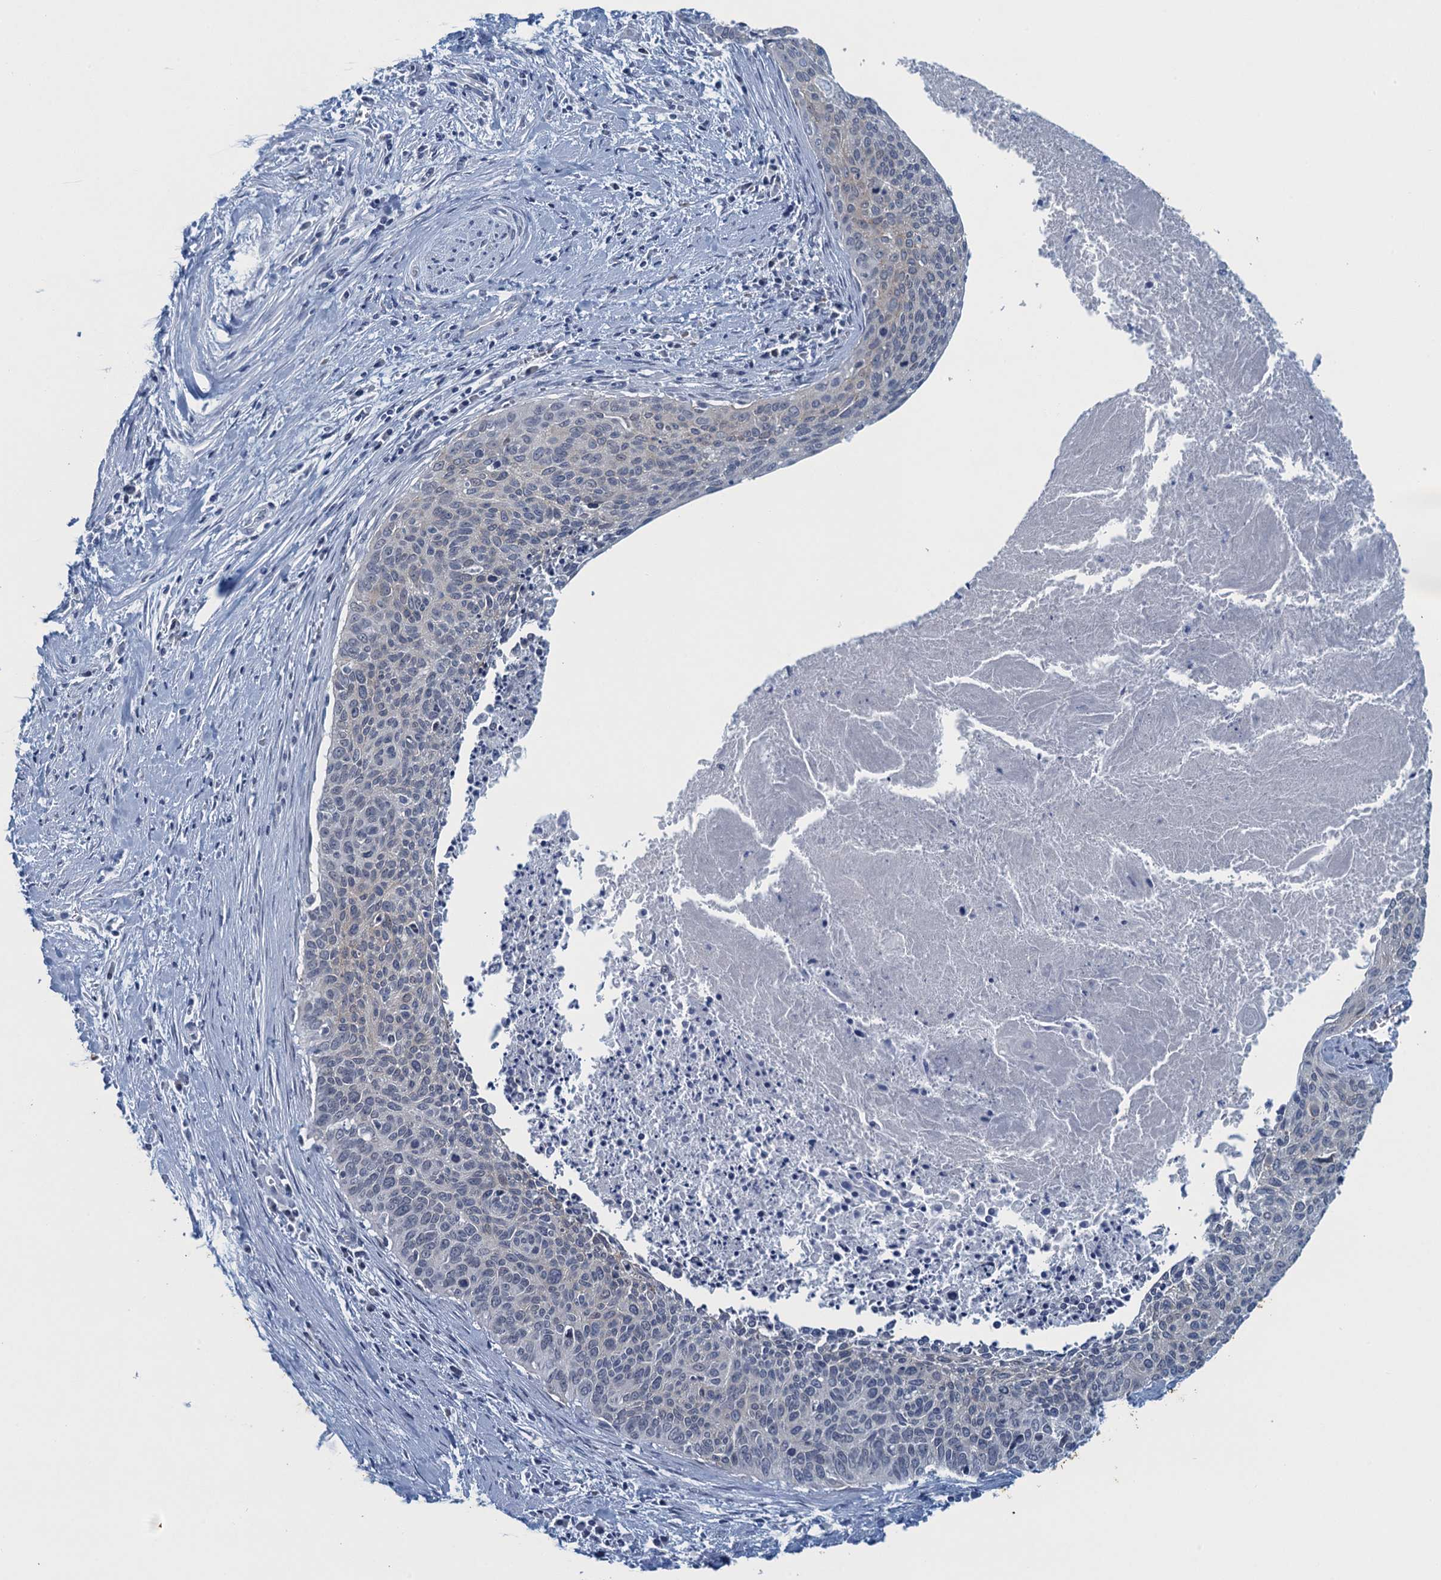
{"staining": {"intensity": "negative", "quantity": "none", "location": "none"}, "tissue": "cervical cancer", "cell_type": "Tumor cells", "image_type": "cancer", "snomed": [{"axis": "morphology", "description": "Squamous cell carcinoma, NOS"}, {"axis": "topography", "description": "Cervix"}], "caption": "Image shows no protein expression in tumor cells of cervical cancer (squamous cell carcinoma) tissue.", "gene": "ENSG00000131152", "patient": {"sex": "female", "age": 55}}